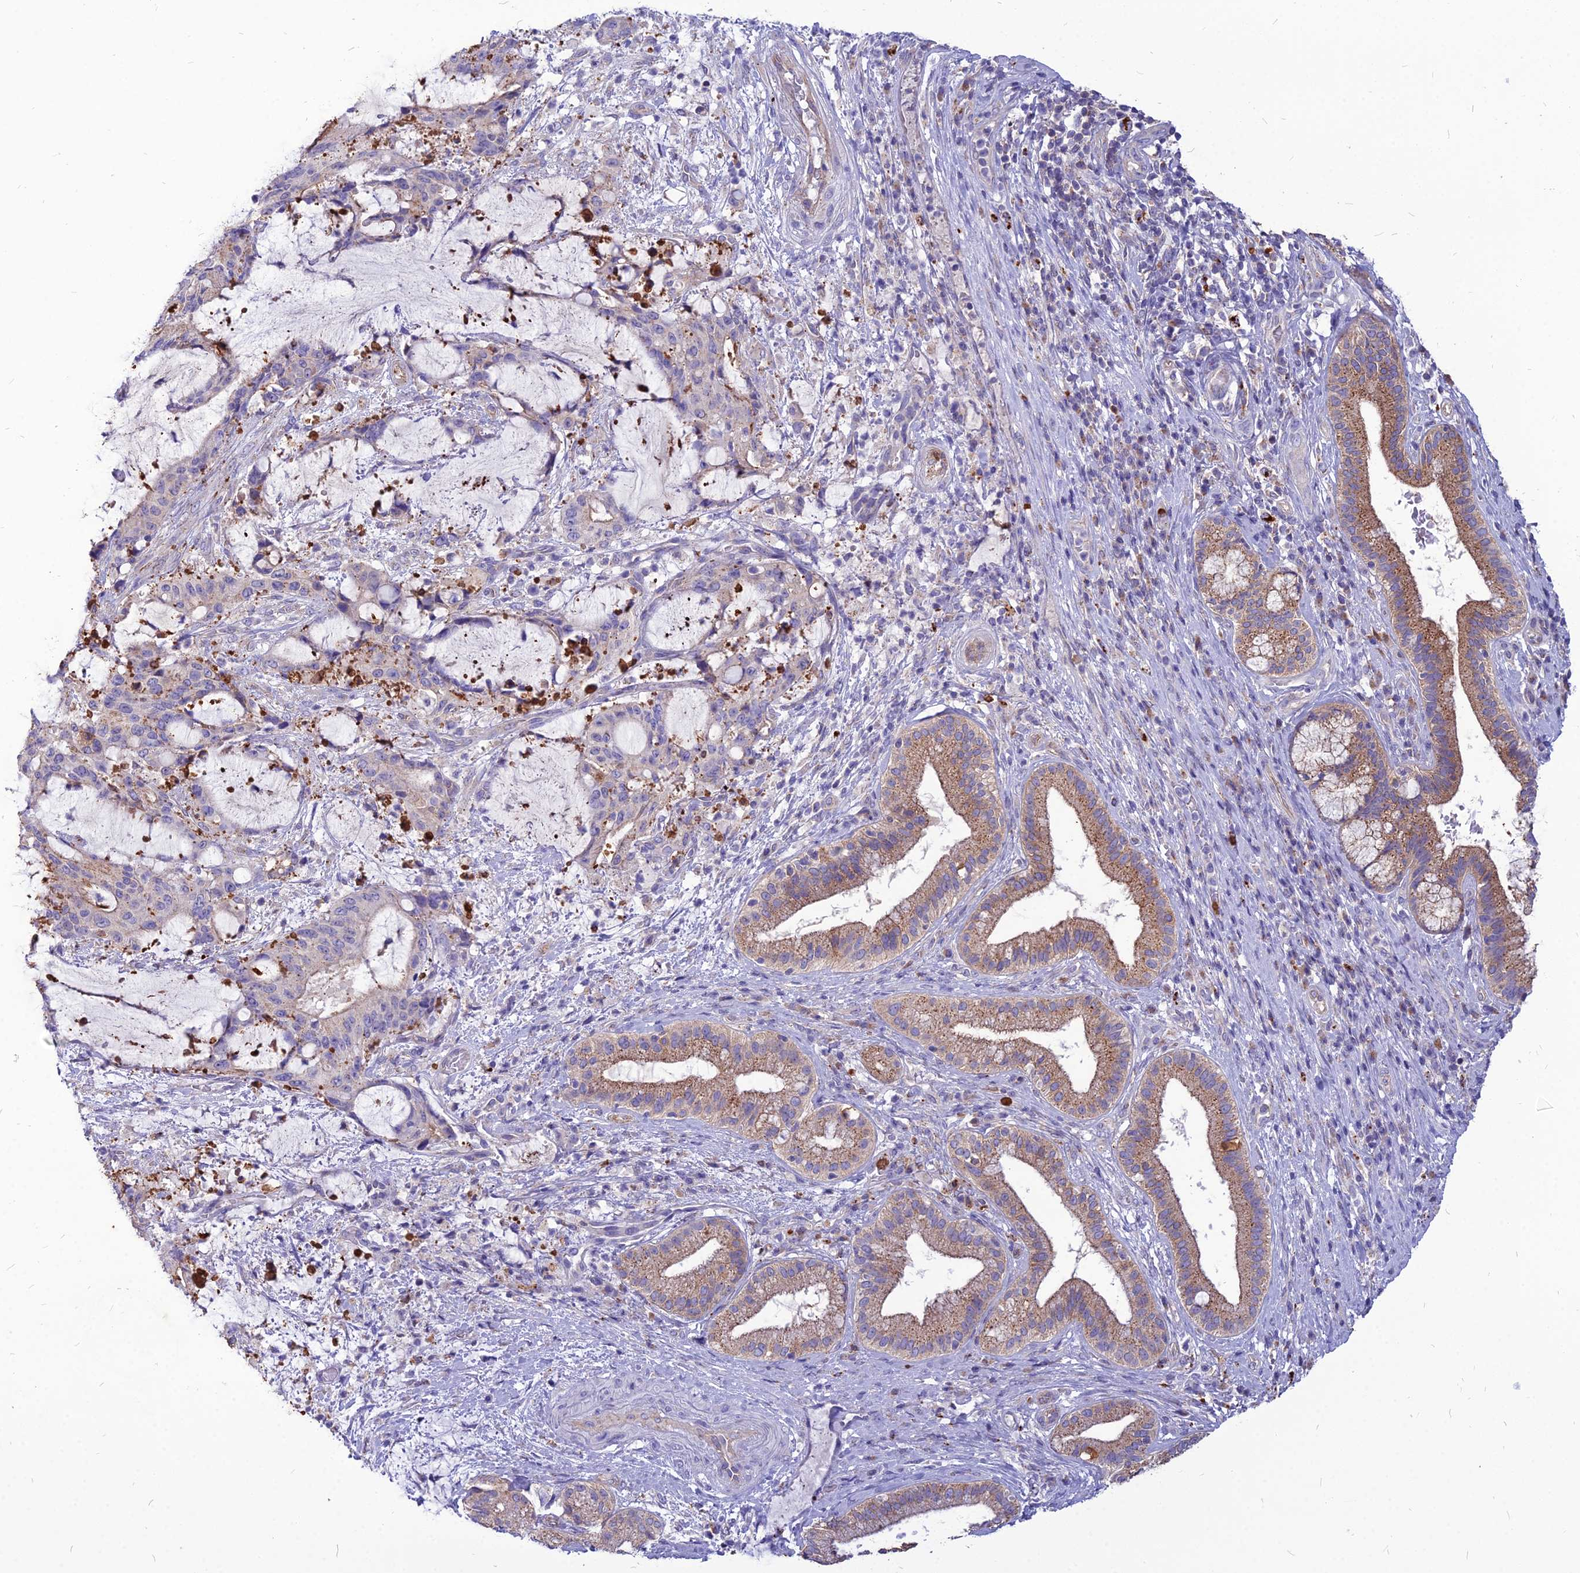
{"staining": {"intensity": "moderate", "quantity": "<25%", "location": "cytoplasmic/membranous"}, "tissue": "liver cancer", "cell_type": "Tumor cells", "image_type": "cancer", "snomed": [{"axis": "morphology", "description": "Normal tissue, NOS"}, {"axis": "morphology", "description": "Cholangiocarcinoma"}, {"axis": "topography", "description": "Liver"}, {"axis": "topography", "description": "Peripheral nerve tissue"}], "caption": "Approximately <25% of tumor cells in human liver cancer (cholangiocarcinoma) exhibit moderate cytoplasmic/membranous protein expression as visualized by brown immunohistochemical staining.", "gene": "PCED1B", "patient": {"sex": "female", "age": 73}}